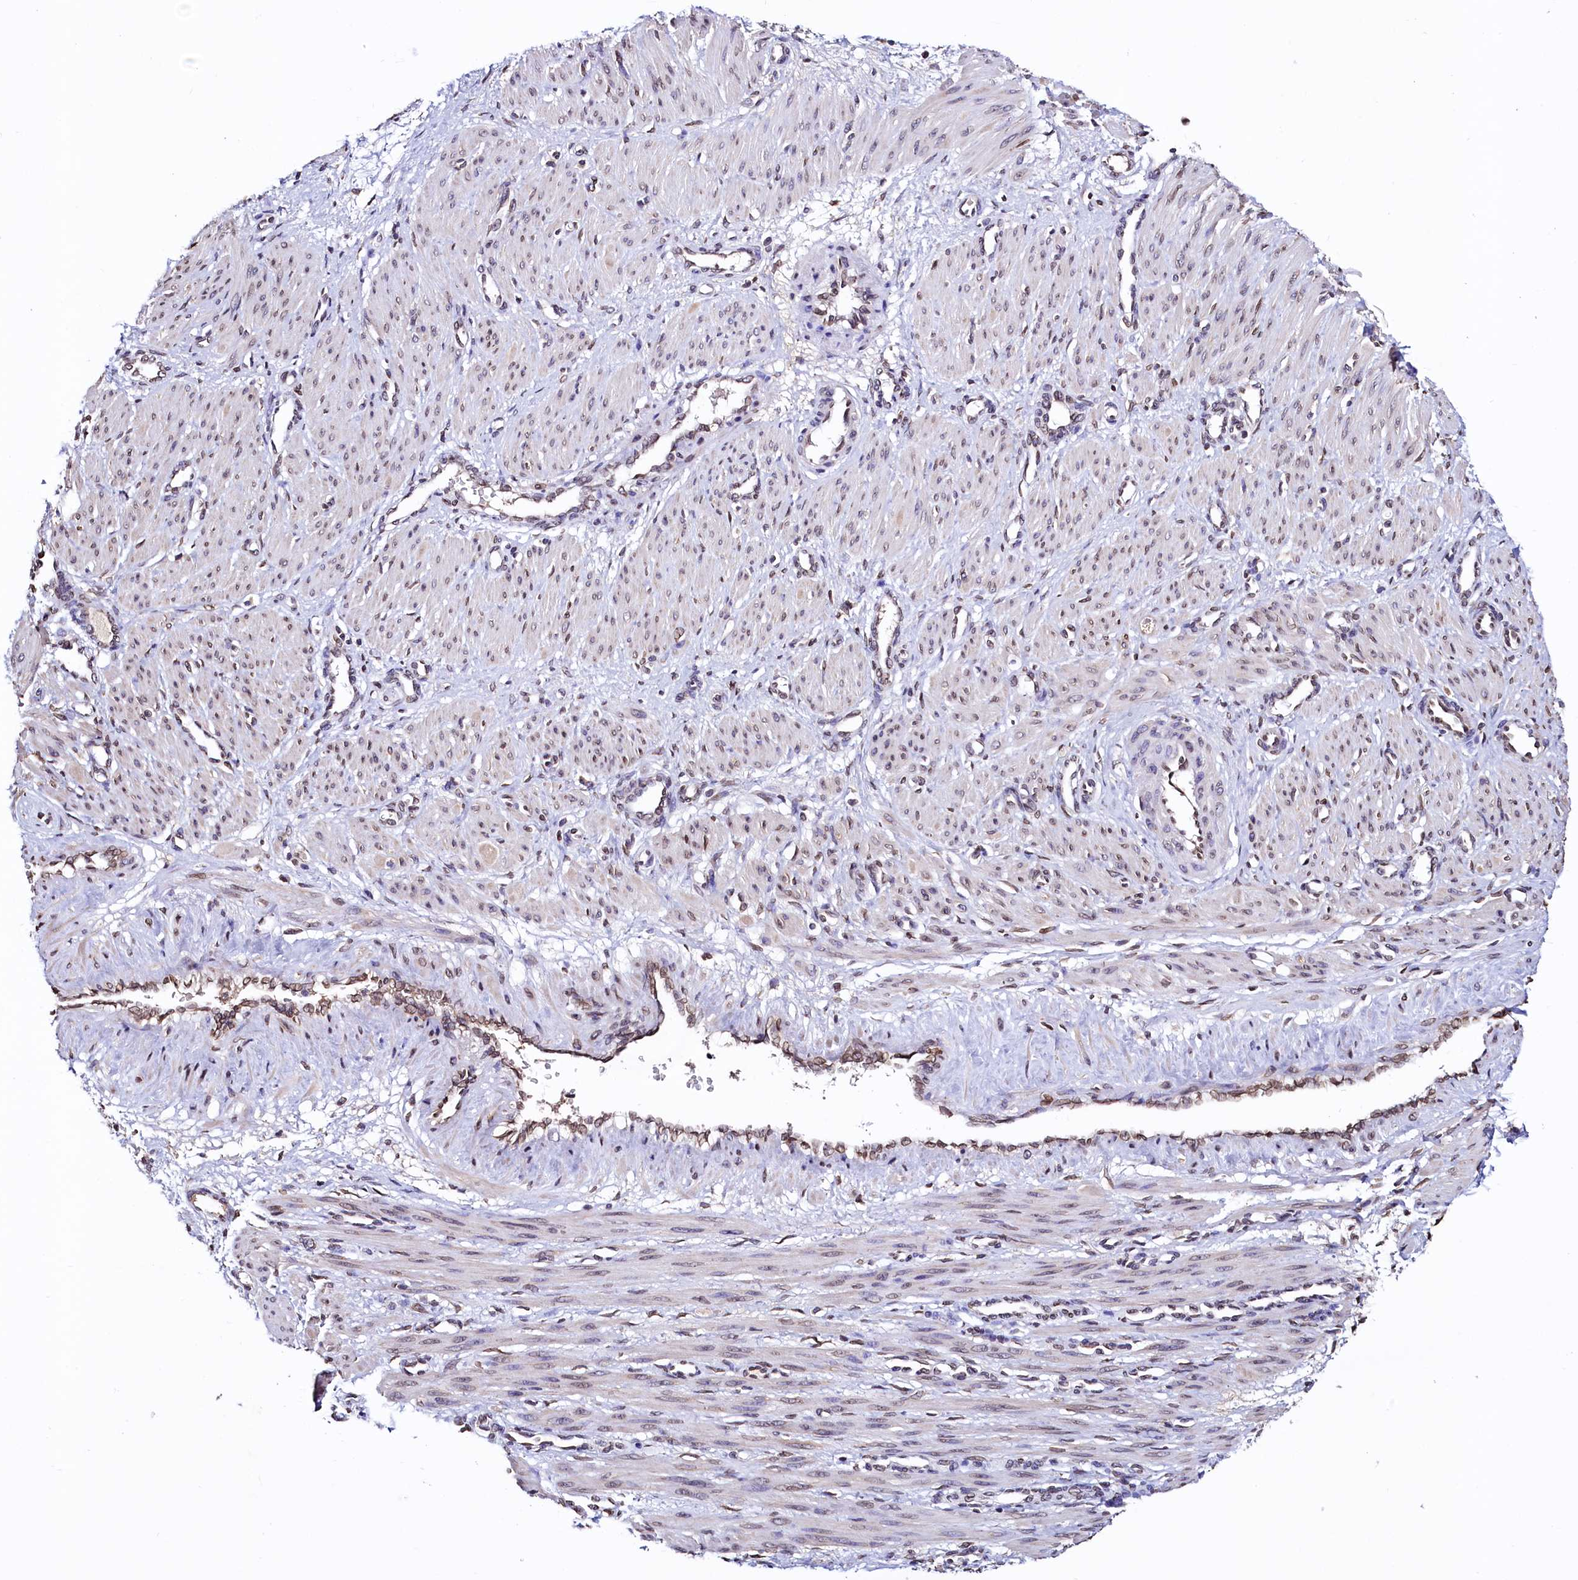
{"staining": {"intensity": "moderate", "quantity": "25%-75%", "location": "nuclear"}, "tissue": "smooth muscle", "cell_type": "Smooth muscle cells", "image_type": "normal", "snomed": [{"axis": "morphology", "description": "Normal tissue, NOS"}, {"axis": "topography", "description": "Endometrium"}], "caption": "Immunohistochemical staining of unremarkable human smooth muscle displays moderate nuclear protein positivity in approximately 25%-75% of smooth muscle cells. (DAB IHC with brightfield microscopy, high magnification).", "gene": "HAND1", "patient": {"sex": "female", "age": 33}}